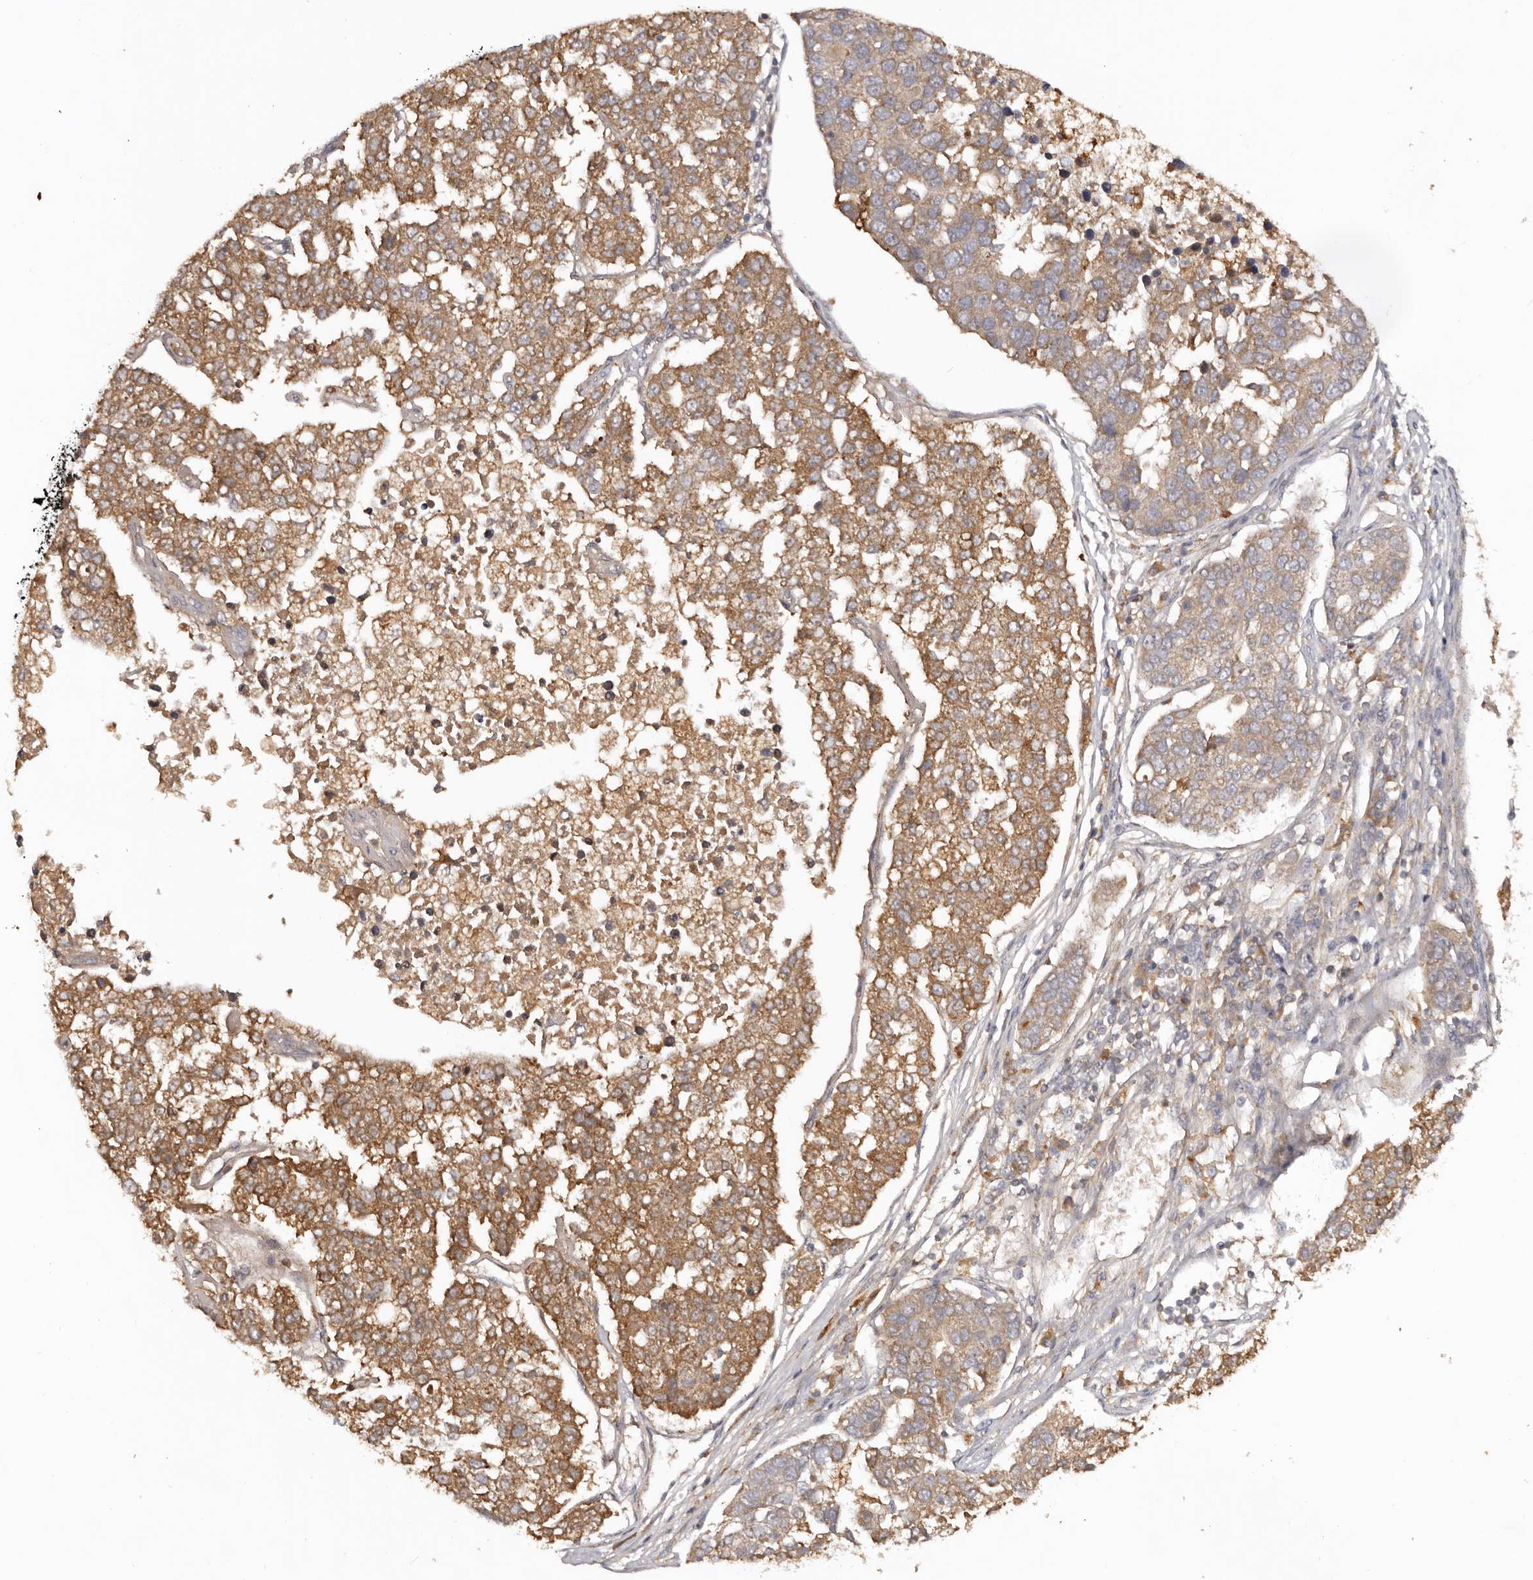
{"staining": {"intensity": "moderate", "quantity": ">75%", "location": "cytoplasmic/membranous"}, "tissue": "pancreatic cancer", "cell_type": "Tumor cells", "image_type": "cancer", "snomed": [{"axis": "morphology", "description": "Adenocarcinoma, NOS"}, {"axis": "topography", "description": "Pancreas"}], "caption": "Protein expression analysis of pancreatic cancer (adenocarcinoma) exhibits moderate cytoplasmic/membranous staining in about >75% of tumor cells. The staining was performed using DAB, with brown indicating positive protein expression. Nuclei are stained blue with hematoxylin.", "gene": "PKIB", "patient": {"sex": "female", "age": 61}}